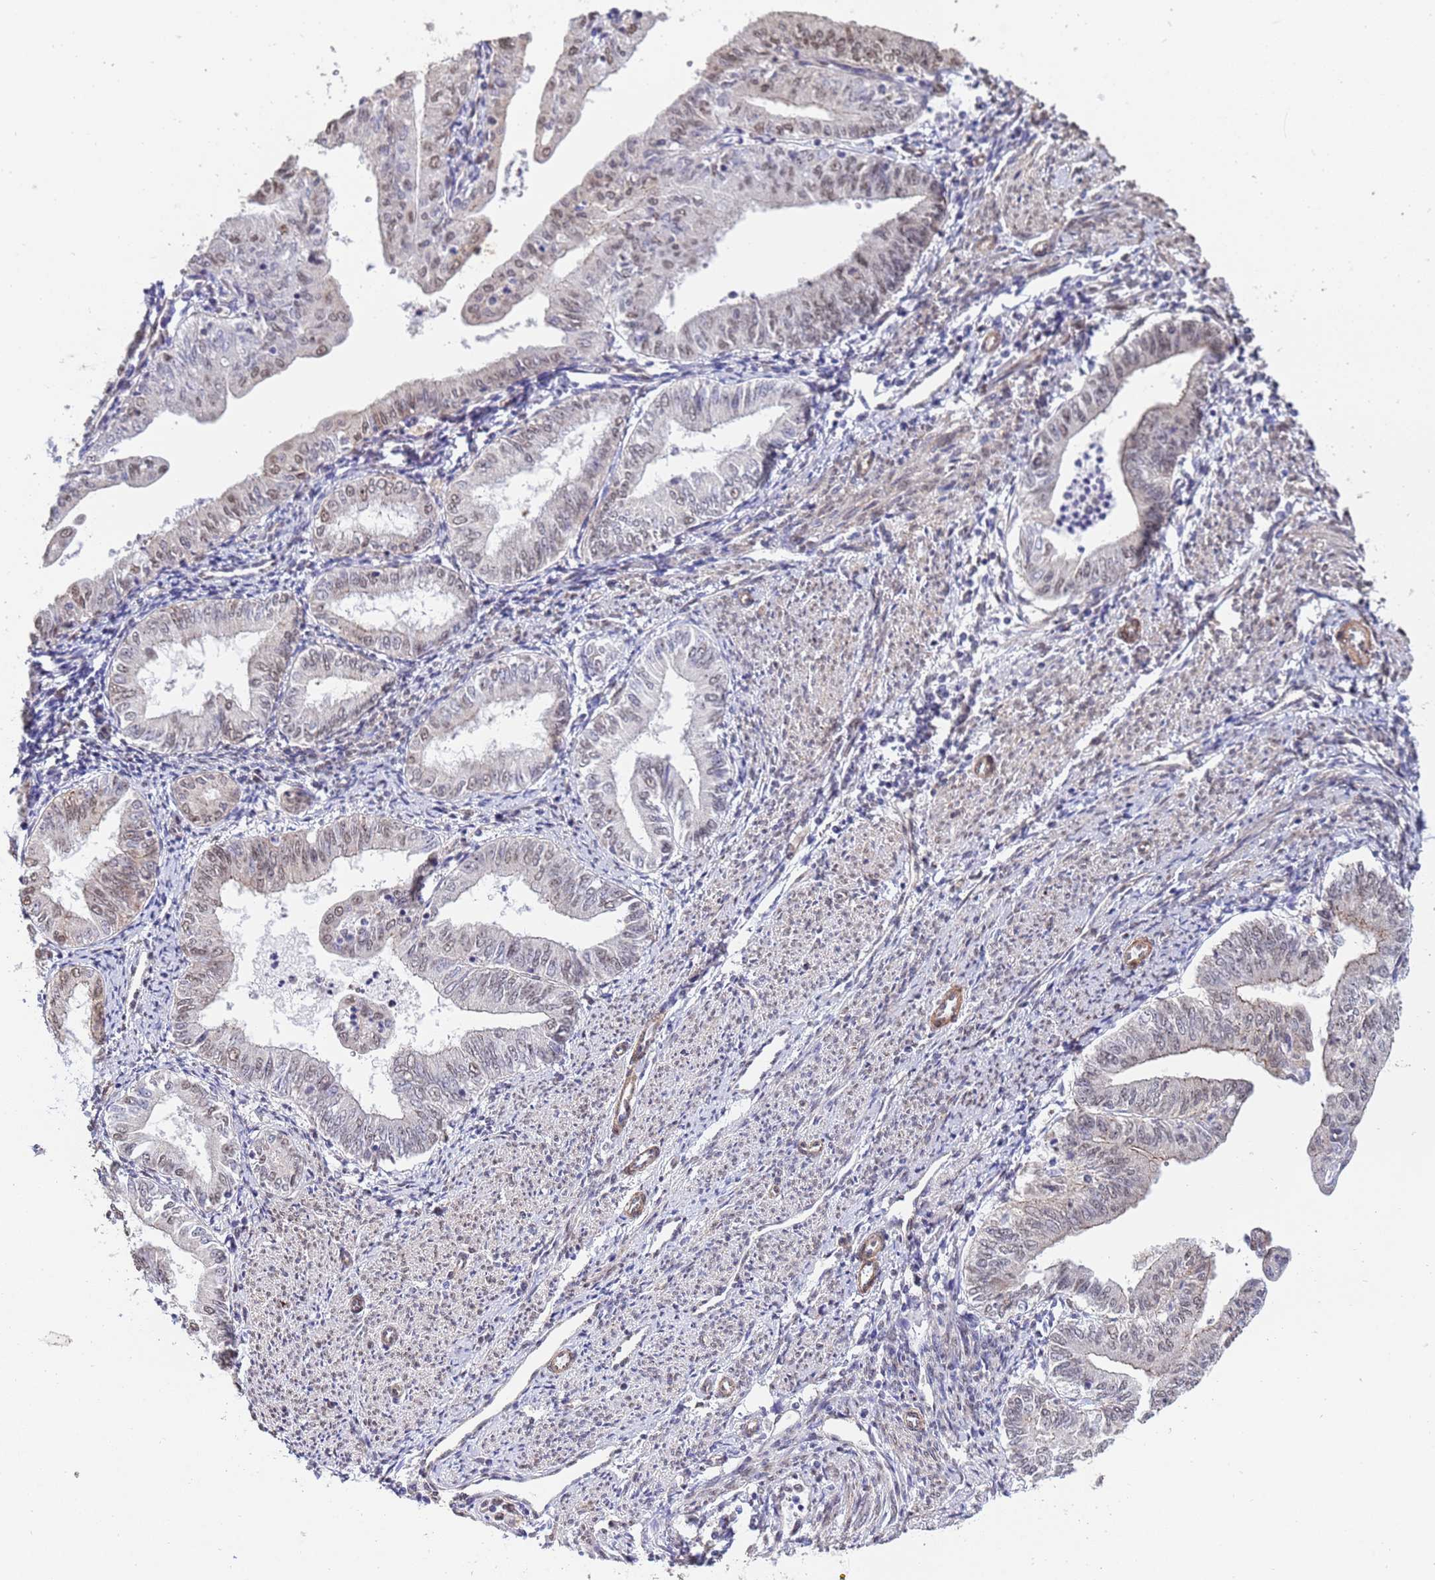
{"staining": {"intensity": "weak", "quantity": "25%-75%", "location": "nuclear"}, "tissue": "endometrial cancer", "cell_type": "Tumor cells", "image_type": "cancer", "snomed": [{"axis": "morphology", "description": "Adenocarcinoma, NOS"}, {"axis": "topography", "description": "Endometrium"}], "caption": "There is low levels of weak nuclear expression in tumor cells of adenocarcinoma (endometrial), as demonstrated by immunohistochemical staining (brown color).", "gene": "TRIP6", "patient": {"sex": "female", "age": 66}}